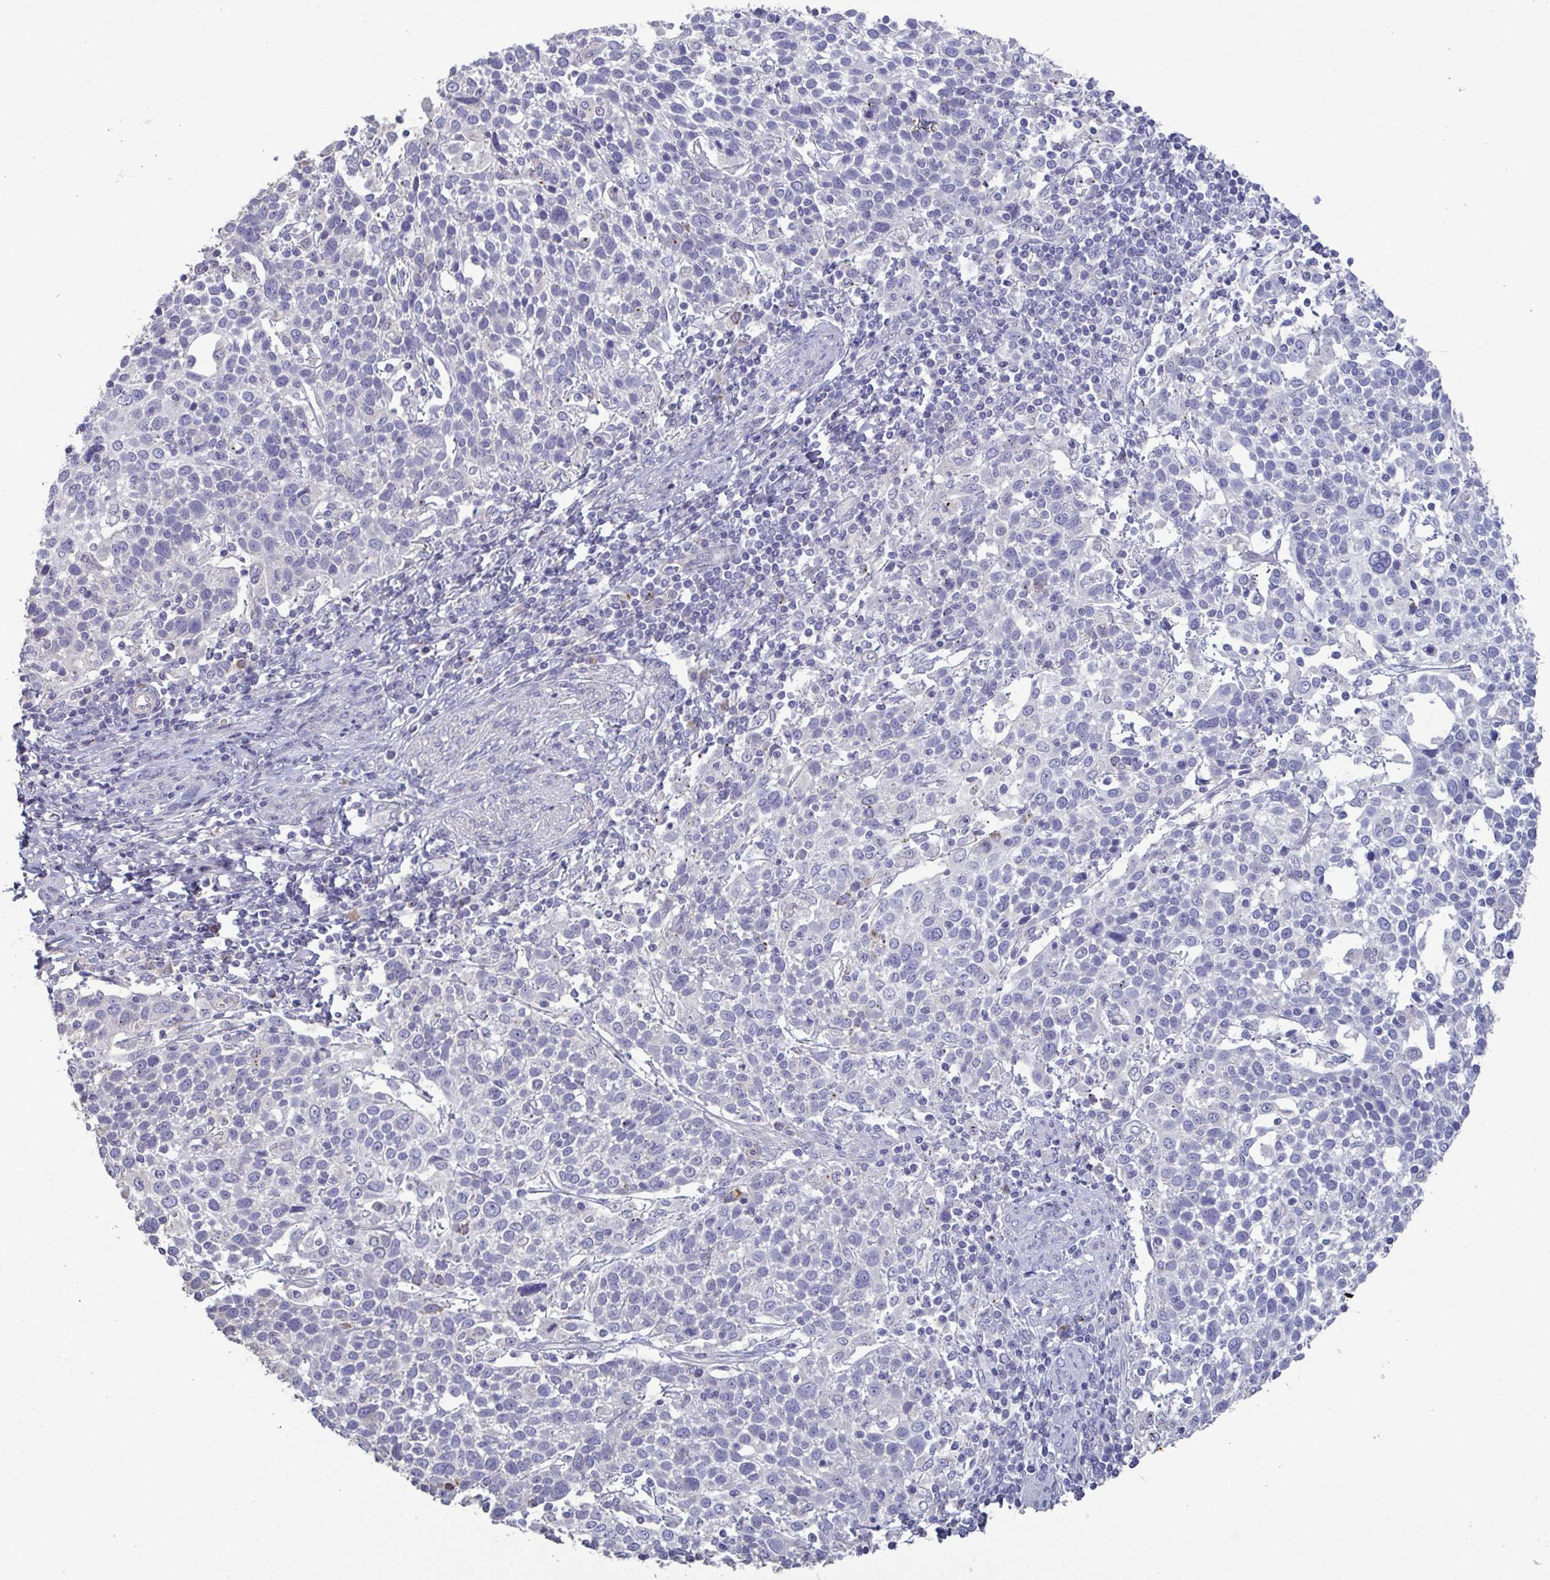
{"staining": {"intensity": "negative", "quantity": "none", "location": "none"}, "tissue": "cervical cancer", "cell_type": "Tumor cells", "image_type": "cancer", "snomed": [{"axis": "morphology", "description": "Squamous cell carcinoma, NOS"}, {"axis": "topography", "description": "Cervix"}], "caption": "Immunohistochemical staining of cervical squamous cell carcinoma reveals no significant positivity in tumor cells.", "gene": "GLDC", "patient": {"sex": "female", "age": 61}}